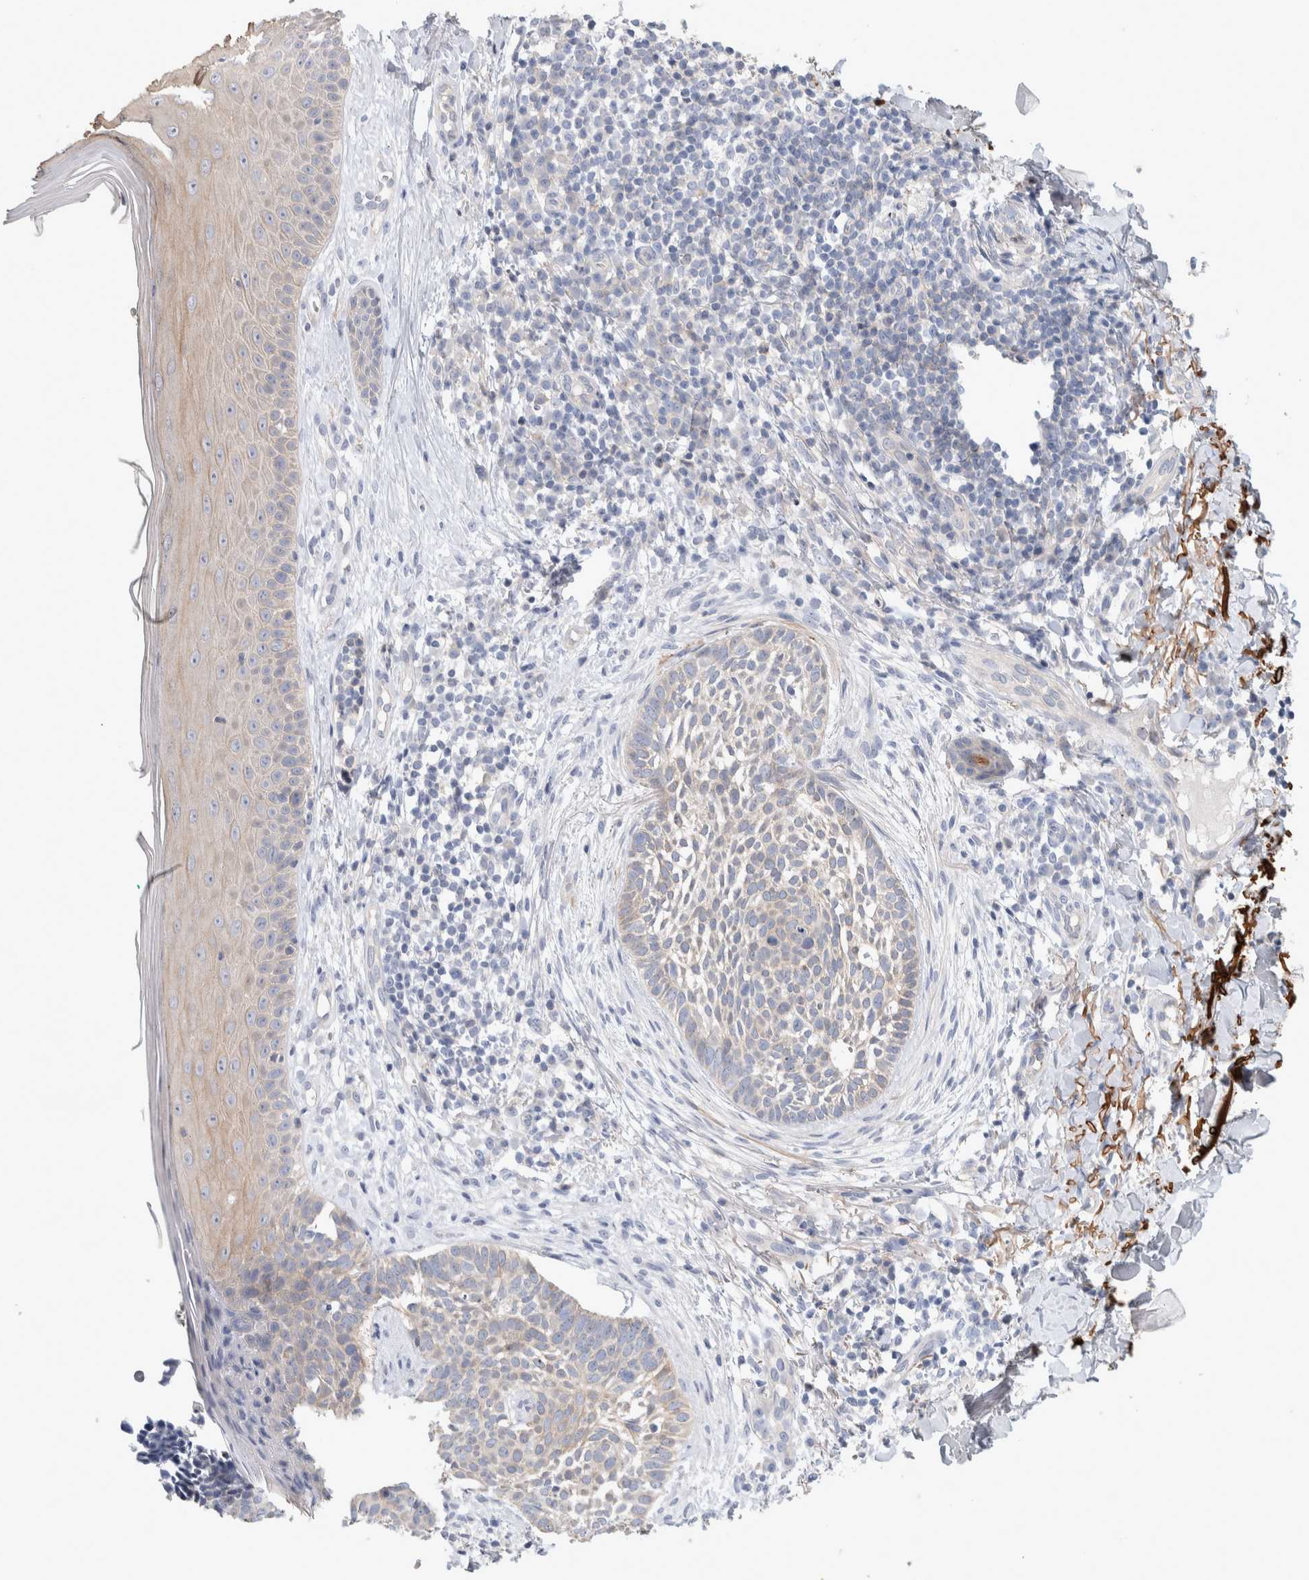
{"staining": {"intensity": "negative", "quantity": "none", "location": "none"}, "tissue": "skin cancer", "cell_type": "Tumor cells", "image_type": "cancer", "snomed": [{"axis": "morphology", "description": "Normal tissue, NOS"}, {"axis": "morphology", "description": "Basal cell carcinoma"}, {"axis": "topography", "description": "Skin"}], "caption": "High magnification brightfield microscopy of skin cancer (basal cell carcinoma) stained with DAB (3,3'-diaminobenzidine) (brown) and counterstained with hematoxylin (blue): tumor cells show no significant positivity.", "gene": "CD55", "patient": {"sex": "male", "age": 67}}